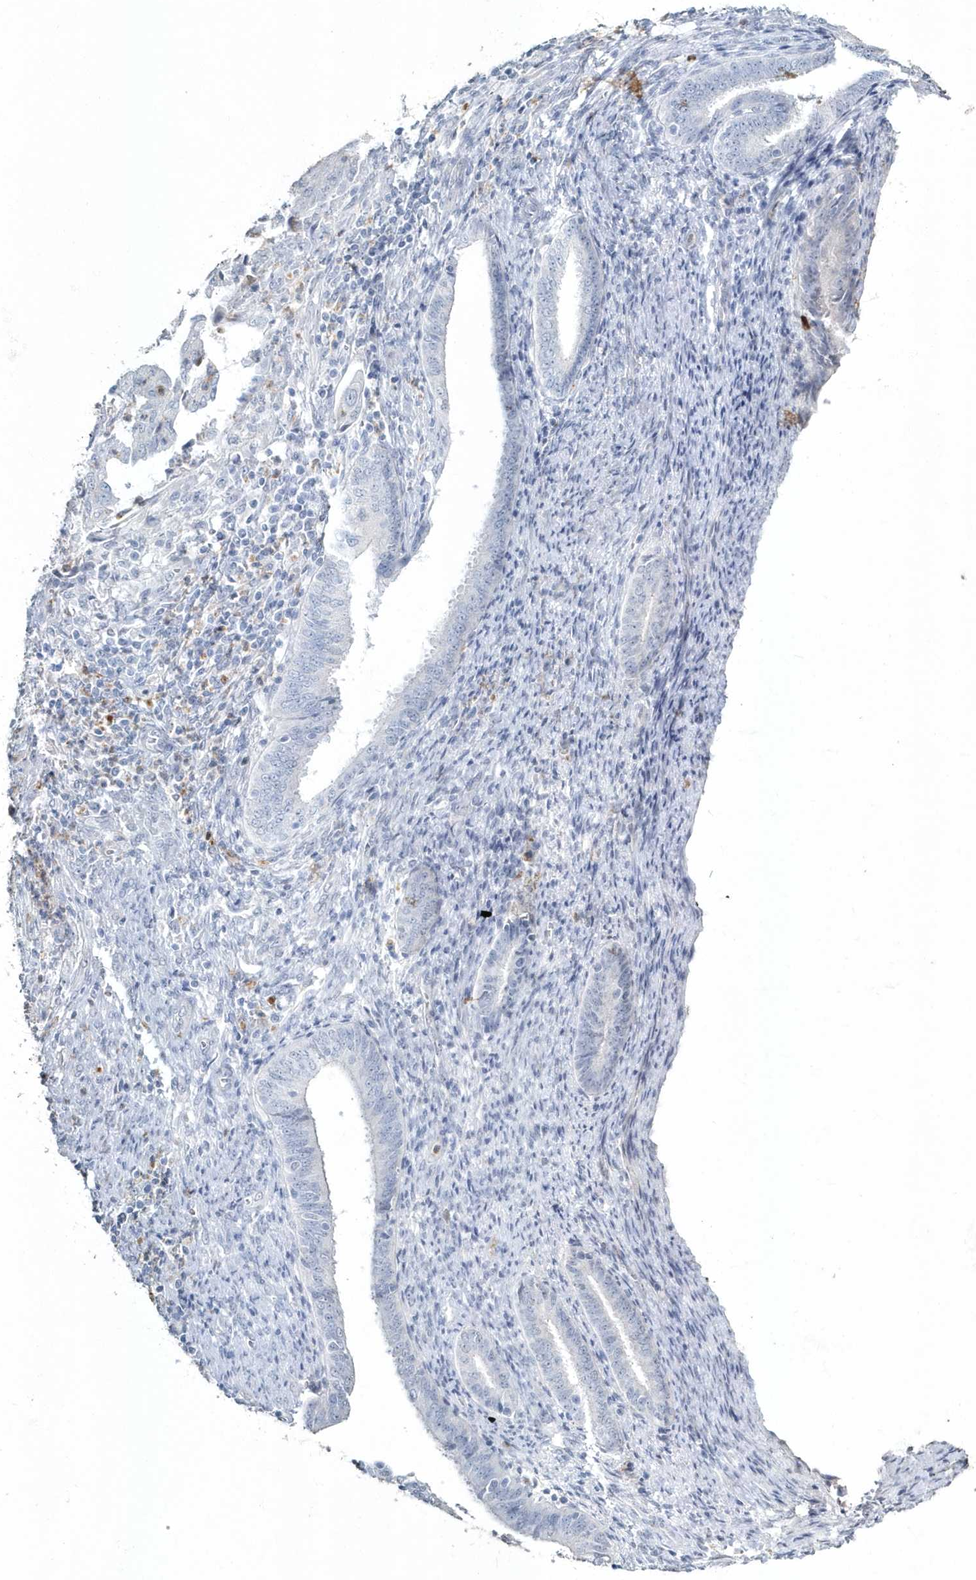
{"staining": {"intensity": "negative", "quantity": "none", "location": "none"}, "tissue": "endometrial cancer", "cell_type": "Tumor cells", "image_type": "cancer", "snomed": [{"axis": "morphology", "description": "Adenocarcinoma, NOS"}, {"axis": "topography", "description": "Endometrium"}], "caption": "High power microscopy histopathology image of an immunohistochemistry histopathology image of endometrial adenocarcinoma, revealing no significant staining in tumor cells.", "gene": "MYOT", "patient": {"sex": "female", "age": 51}}